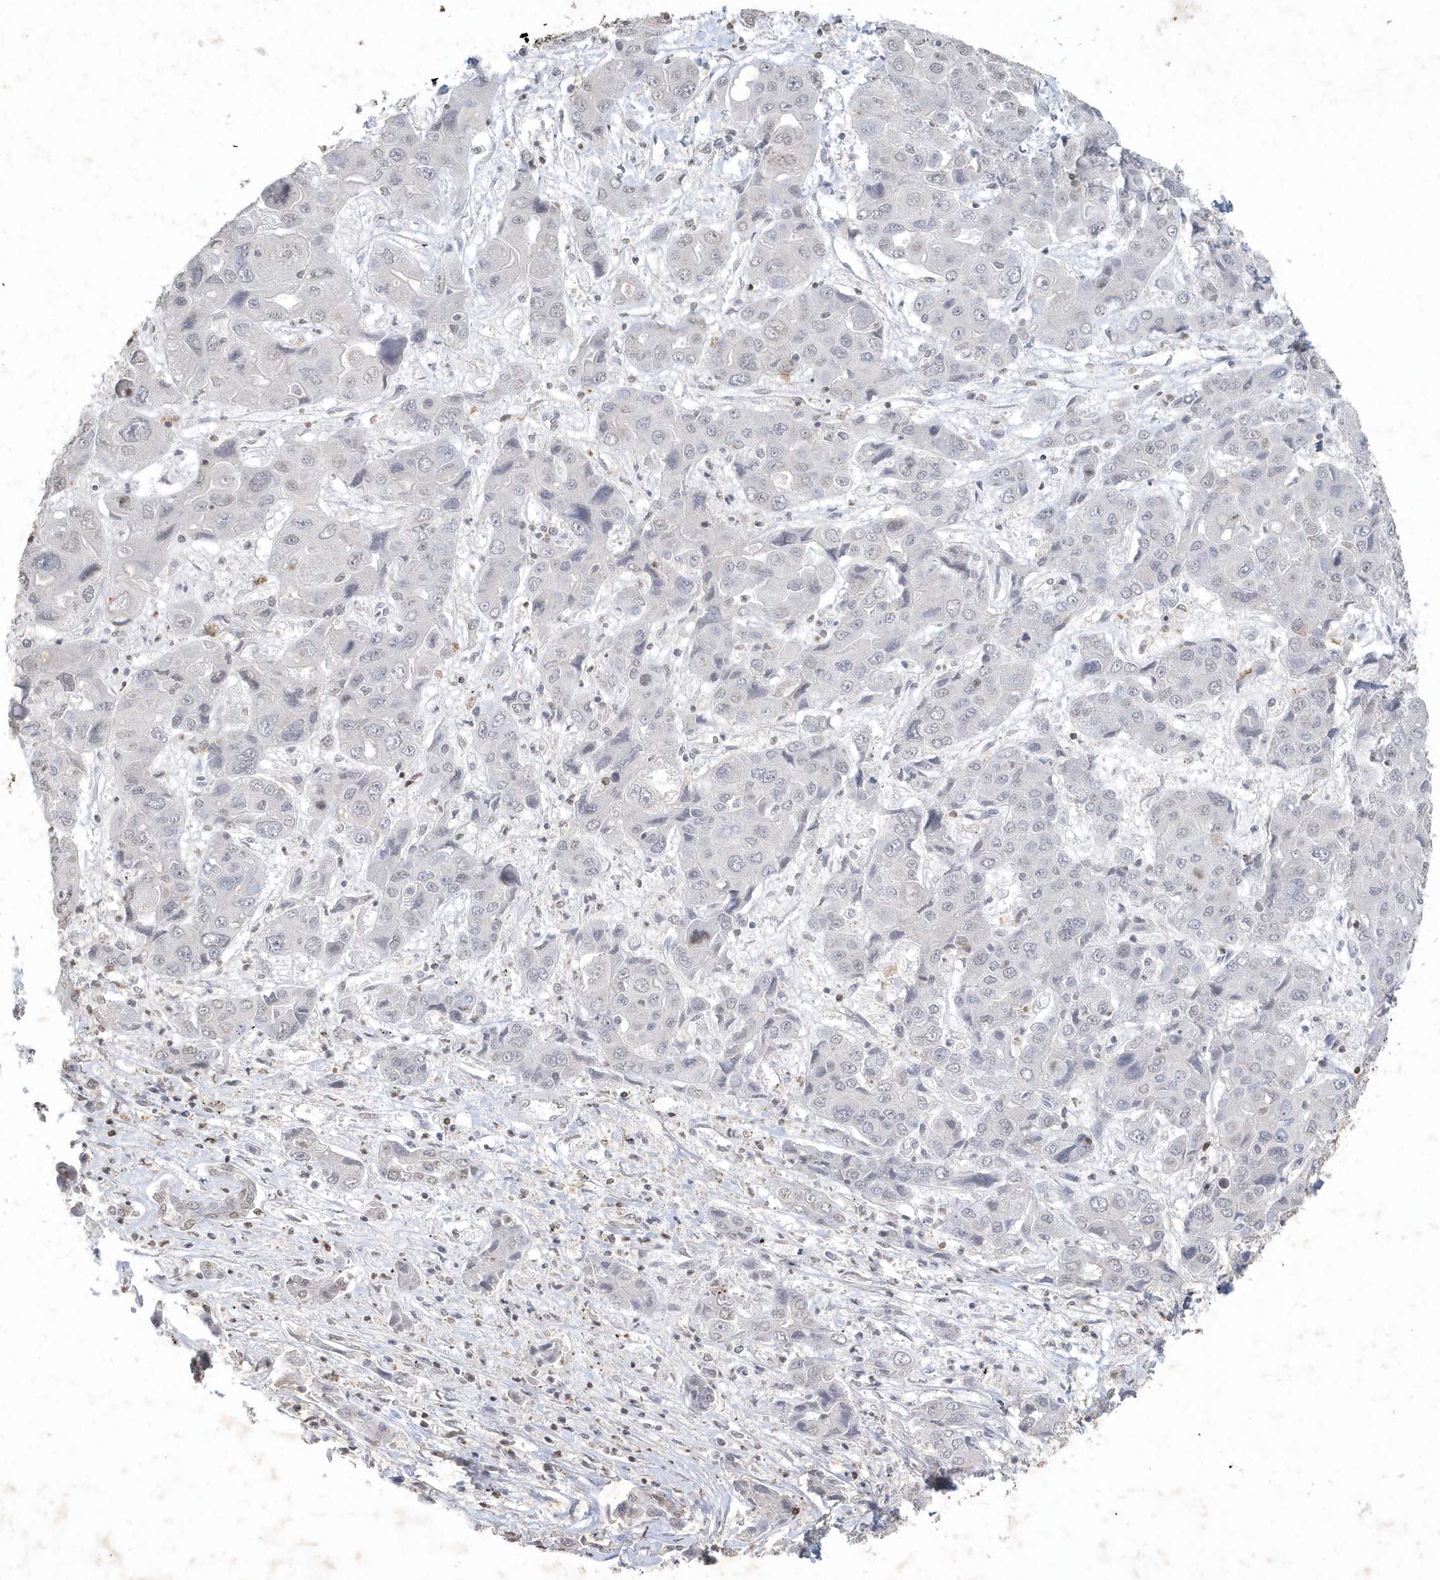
{"staining": {"intensity": "weak", "quantity": "<25%", "location": "nuclear"}, "tissue": "liver cancer", "cell_type": "Tumor cells", "image_type": "cancer", "snomed": [{"axis": "morphology", "description": "Cholangiocarcinoma"}, {"axis": "topography", "description": "Liver"}], "caption": "This is an immunohistochemistry (IHC) micrograph of human liver cholangiocarcinoma. There is no expression in tumor cells.", "gene": "PDCD1", "patient": {"sex": "male", "age": 67}}